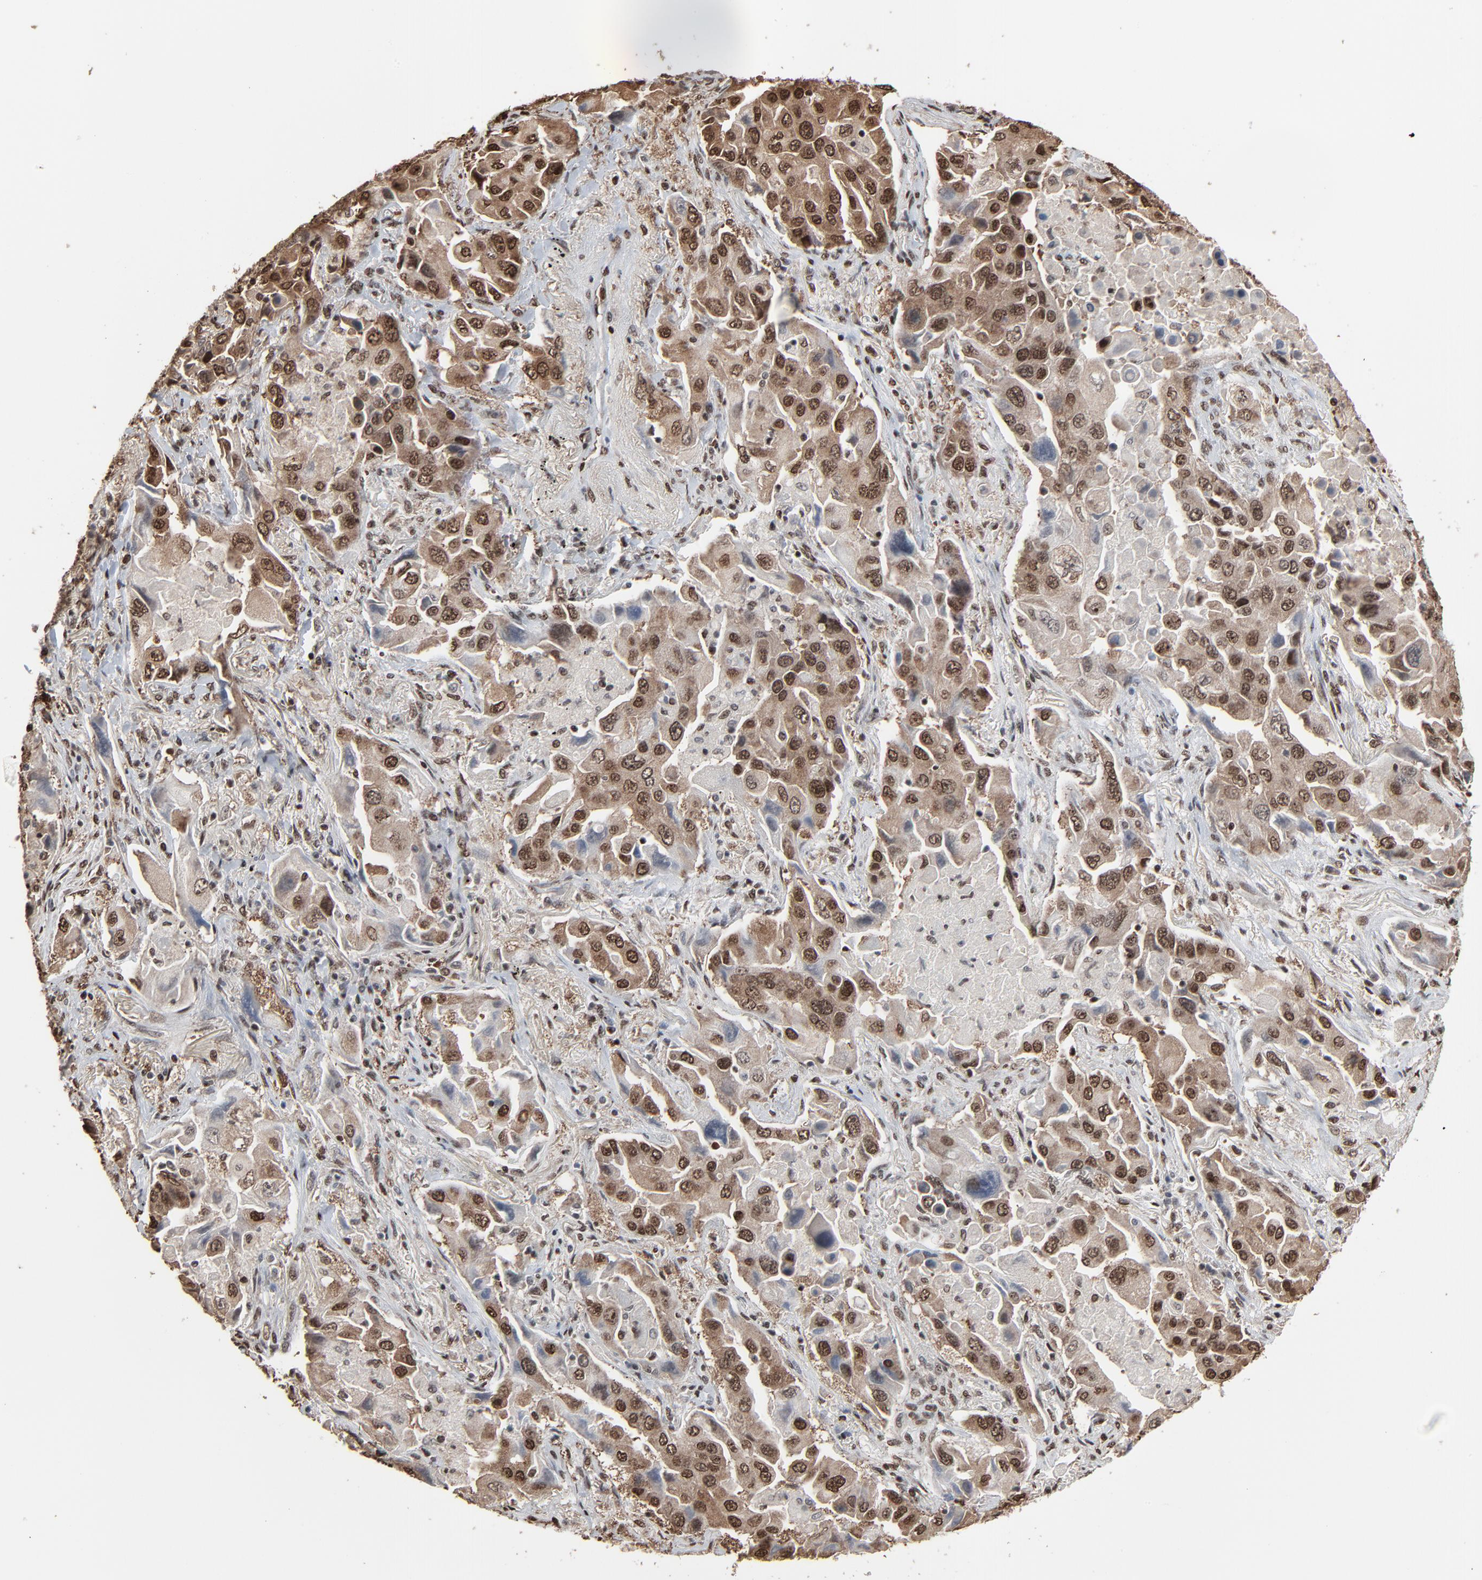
{"staining": {"intensity": "strong", "quantity": ">75%", "location": "cytoplasmic/membranous,nuclear"}, "tissue": "lung cancer", "cell_type": "Tumor cells", "image_type": "cancer", "snomed": [{"axis": "morphology", "description": "Adenocarcinoma, NOS"}, {"axis": "topography", "description": "Lung"}], "caption": "Lung cancer (adenocarcinoma) was stained to show a protein in brown. There is high levels of strong cytoplasmic/membranous and nuclear positivity in approximately >75% of tumor cells.", "gene": "MEIS2", "patient": {"sex": "female", "age": 65}}